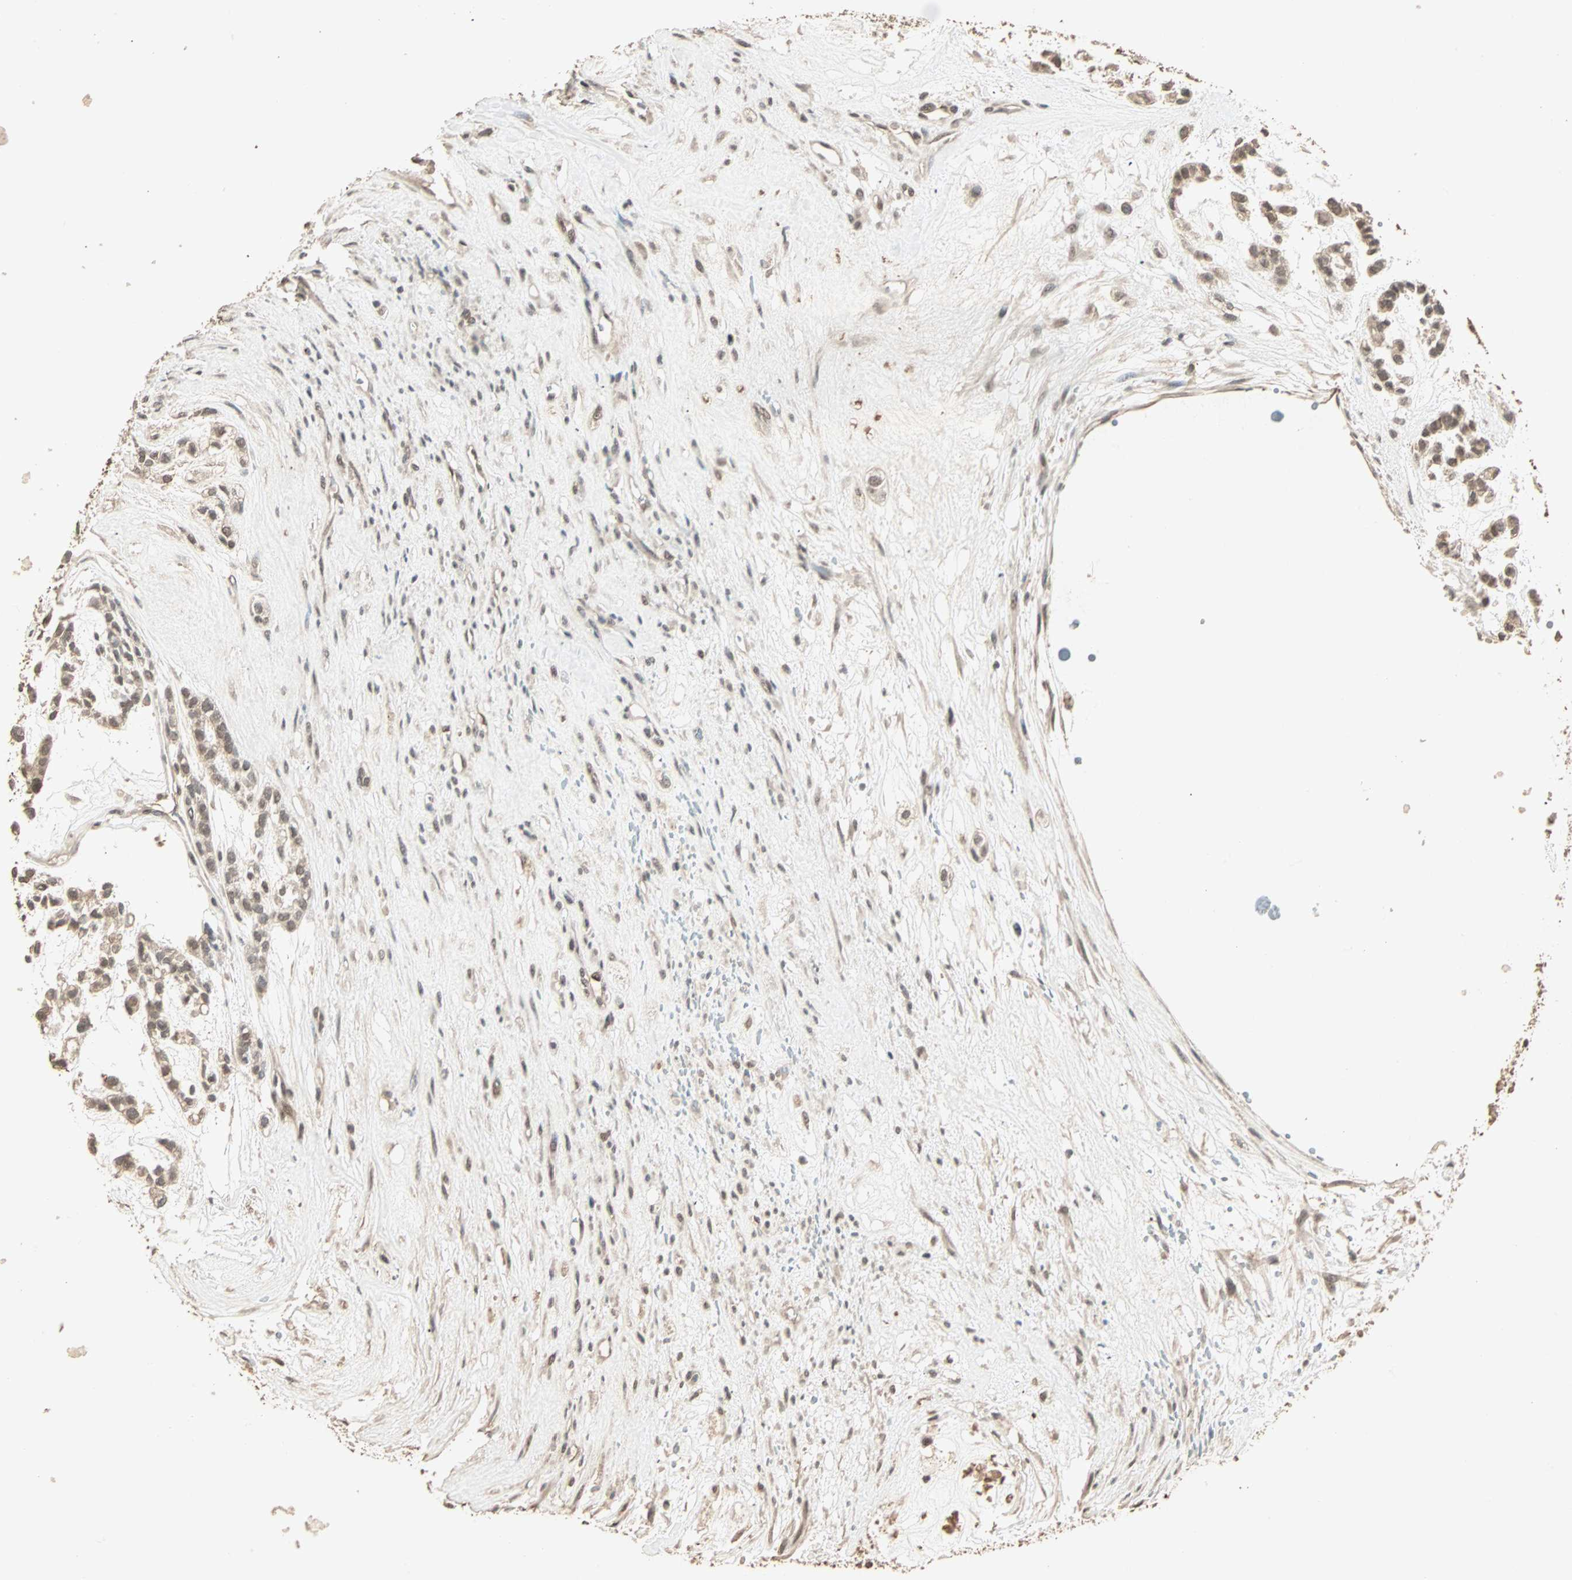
{"staining": {"intensity": "moderate", "quantity": ">75%", "location": "cytoplasmic/membranous,nuclear"}, "tissue": "head and neck cancer", "cell_type": "Tumor cells", "image_type": "cancer", "snomed": [{"axis": "morphology", "description": "Adenocarcinoma, NOS"}, {"axis": "morphology", "description": "Adenoma, NOS"}, {"axis": "topography", "description": "Head-Neck"}], "caption": "A brown stain shows moderate cytoplasmic/membranous and nuclear positivity of a protein in head and neck cancer tumor cells.", "gene": "ZBTB33", "patient": {"sex": "female", "age": 55}}